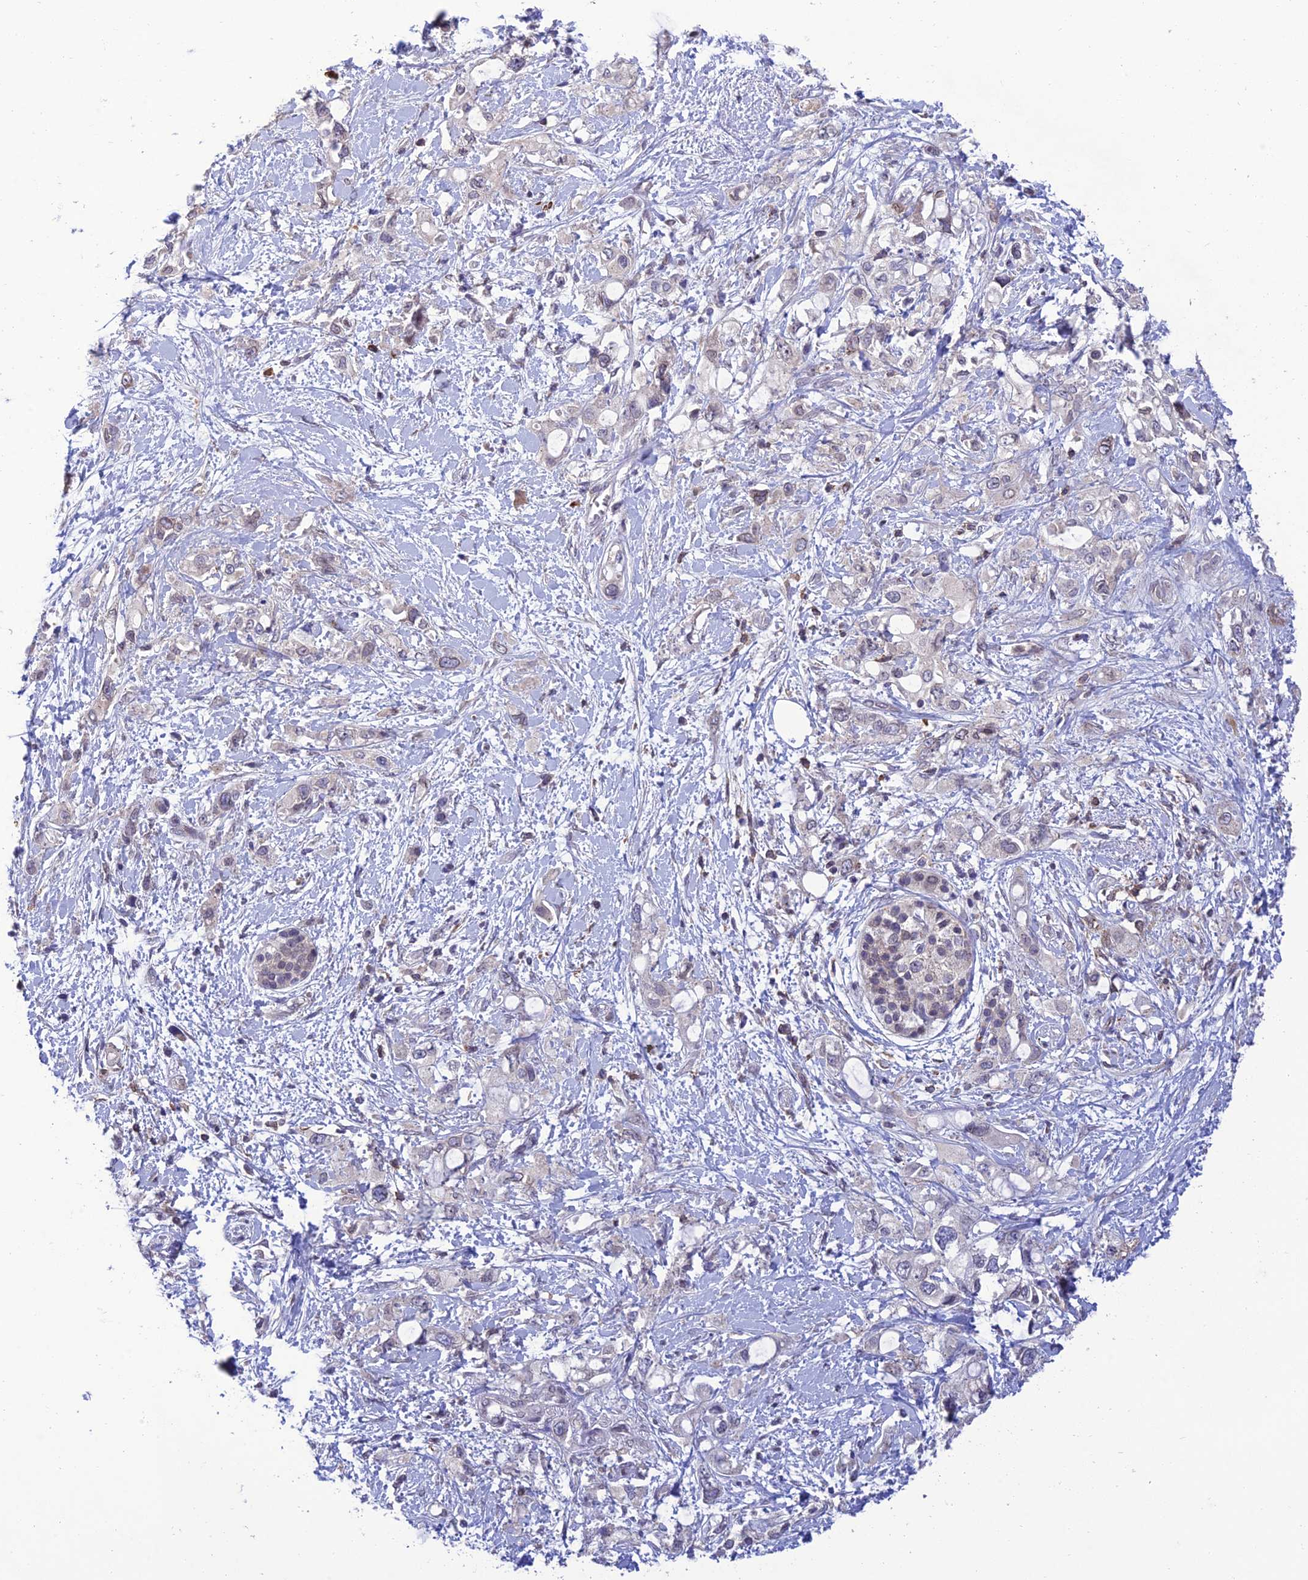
{"staining": {"intensity": "negative", "quantity": "none", "location": "none"}, "tissue": "pancreatic cancer", "cell_type": "Tumor cells", "image_type": "cancer", "snomed": [{"axis": "morphology", "description": "Adenocarcinoma, NOS"}, {"axis": "topography", "description": "Pancreas"}], "caption": "There is no significant expression in tumor cells of pancreatic adenocarcinoma. The staining was performed using DAB (3,3'-diaminobenzidine) to visualize the protein expression in brown, while the nuclei were stained in blue with hematoxylin (Magnification: 20x).", "gene": "FAM76A", "patient": {"sex": "female", "age": 56}}